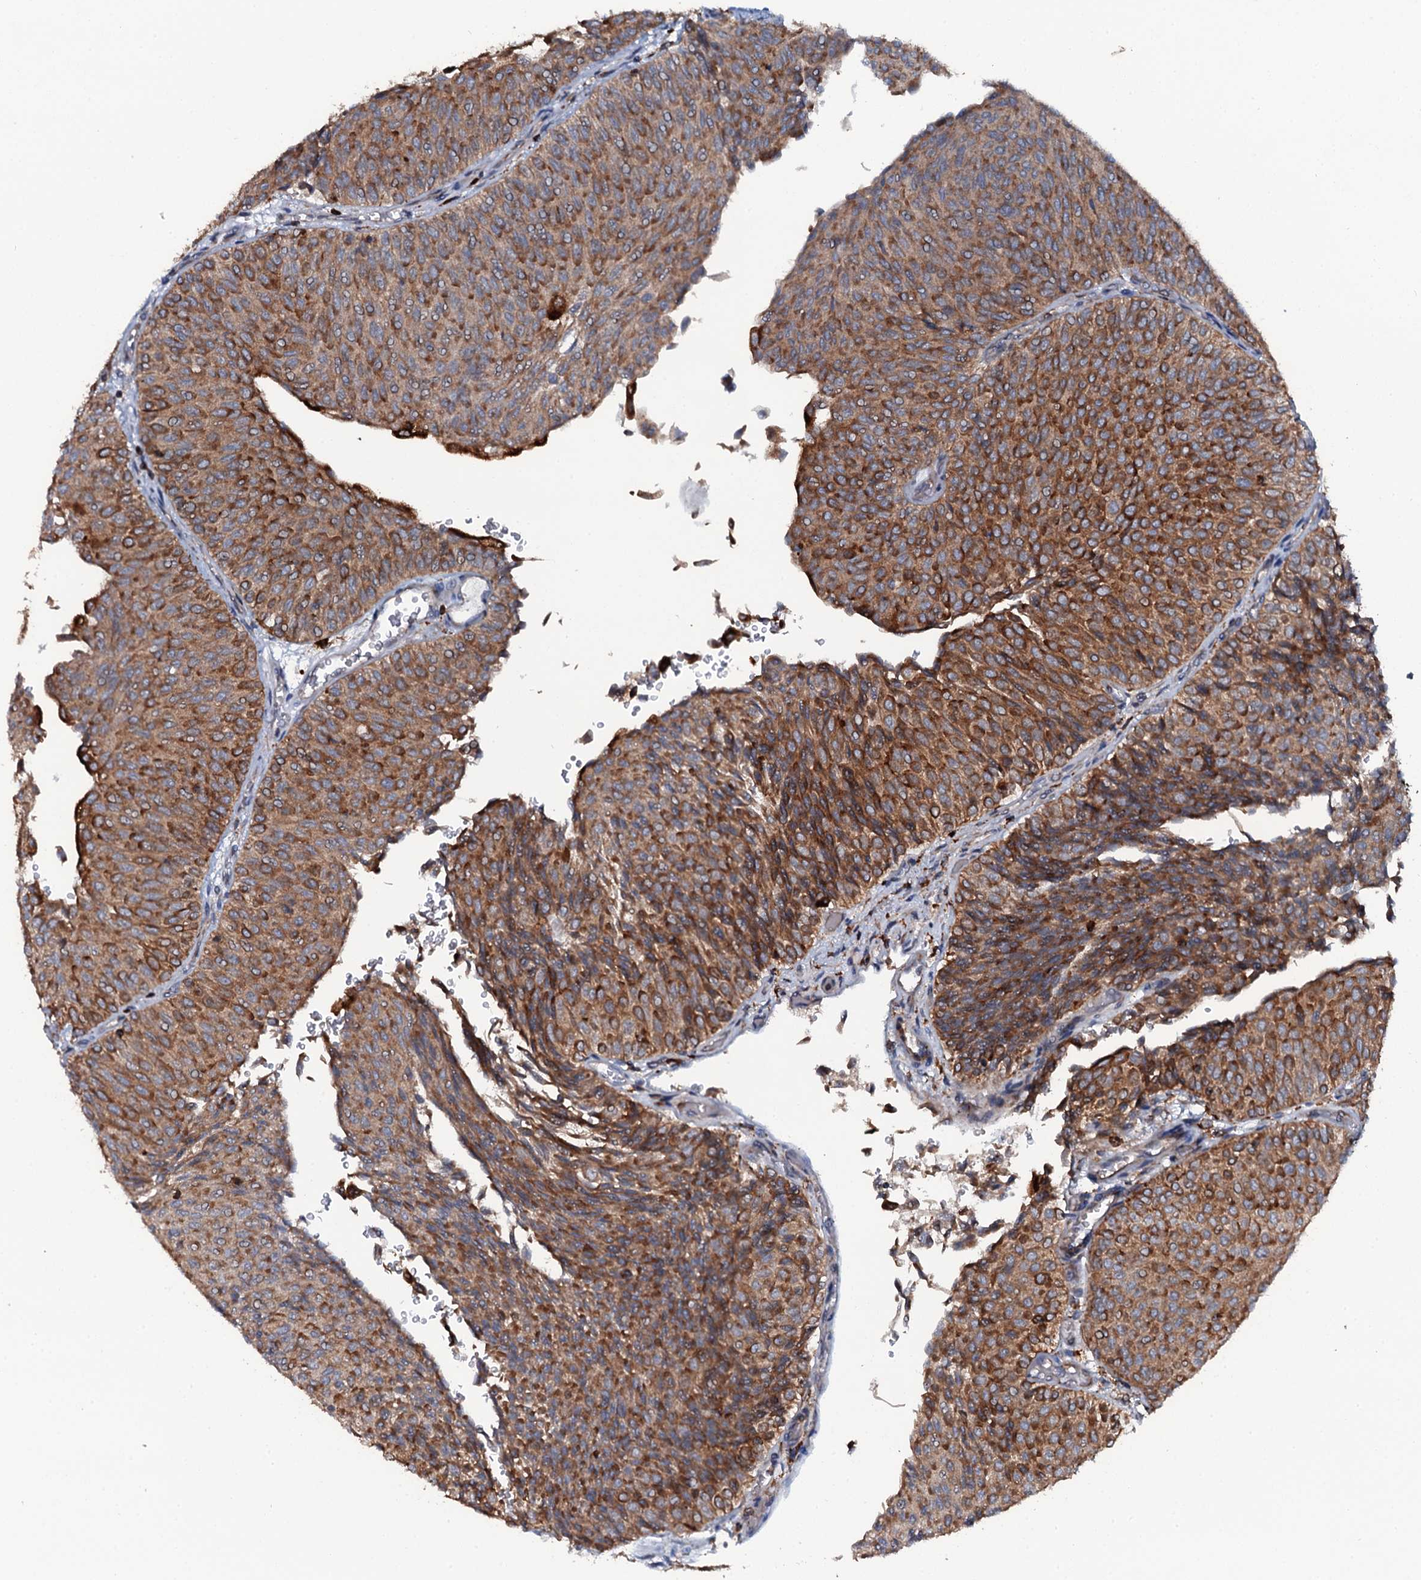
{"staining": {"intensity": "strong", "quantity": ">75%", "location": "cytoplasmic/membranous"}, "tissue": "urothelial cancer", "cell_type": "Tumor cells", "image_type": "cancer", "snomed": [{"axis": "morphology", "description": "Urothelial carcinoma, Low grade"}, {"axis": "topography", "description": "Urinary bladder"}], "caption": "A brown stain highlights strong cytoplasmic/membranous positivity of a protein in human urothelial cancer tumor cells.", "gene": "VAMP8", "patient": {"sex": "male", "age": 78}}